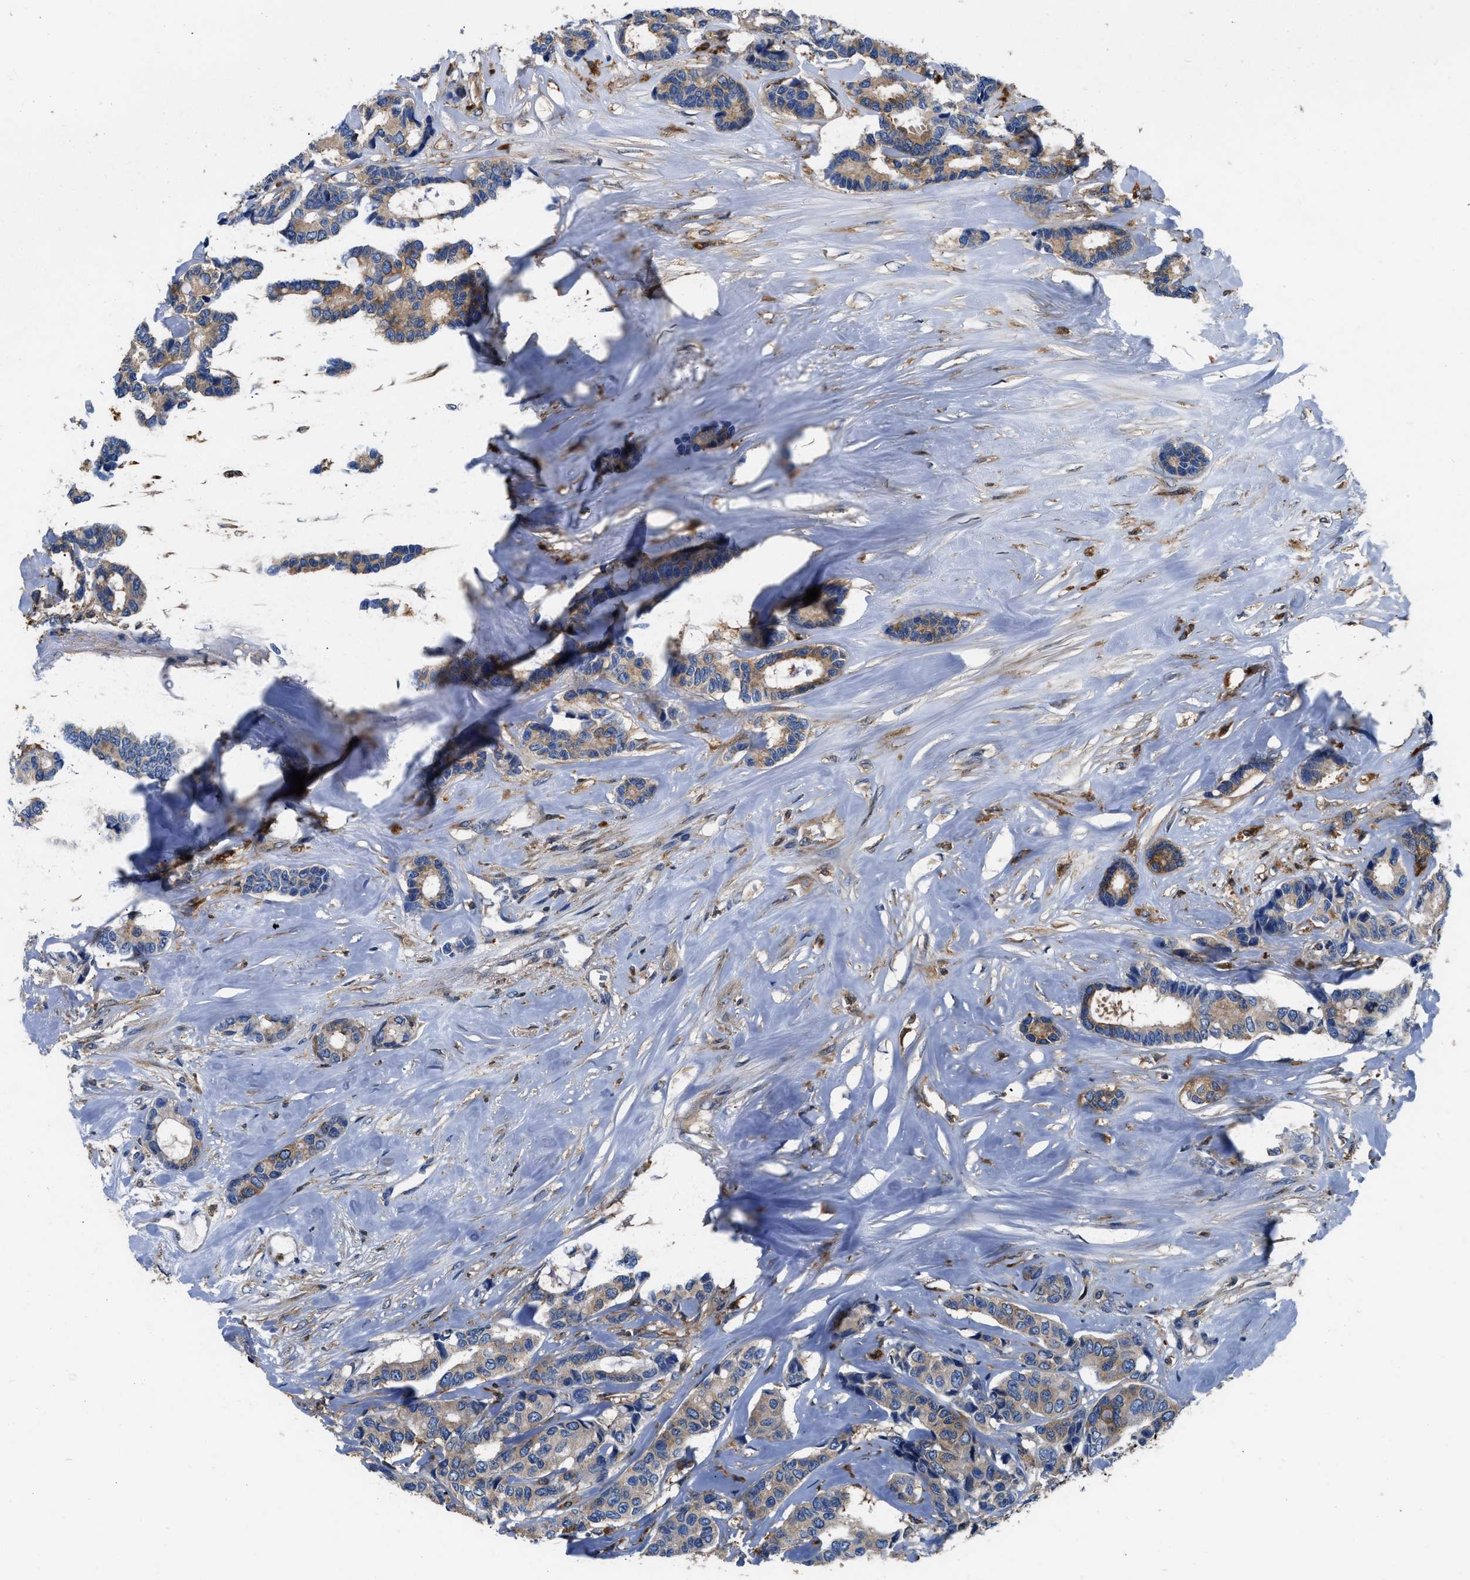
{"staining": {"intensity": "moderate", "quantity": ">75%", "location": "cytoplasmic/membranous"}, "tissue": "breast cancer", "cell_type": "Tumor cells", "image_type": "cancer", "snomed": [{"axis": "morphology", "description": "Duct carcinoma"}, {"axis": "topography", "description": "Breast"}], "caption": "Immunohistochemistry (IHC) of breast cancer (invasive ductal carcinoma) reveals medium levels of moderate cytoplasmic/membranous positivity in about >75% of tumor cells. The protein is stained brown, and the nuclei are stained in blue (DAB (3,3'-diaminobenzidine) IHC with brightfield microscopy, high magnification).", "gene": "PKM", "patient": {"sex": "female", "age": 87}}